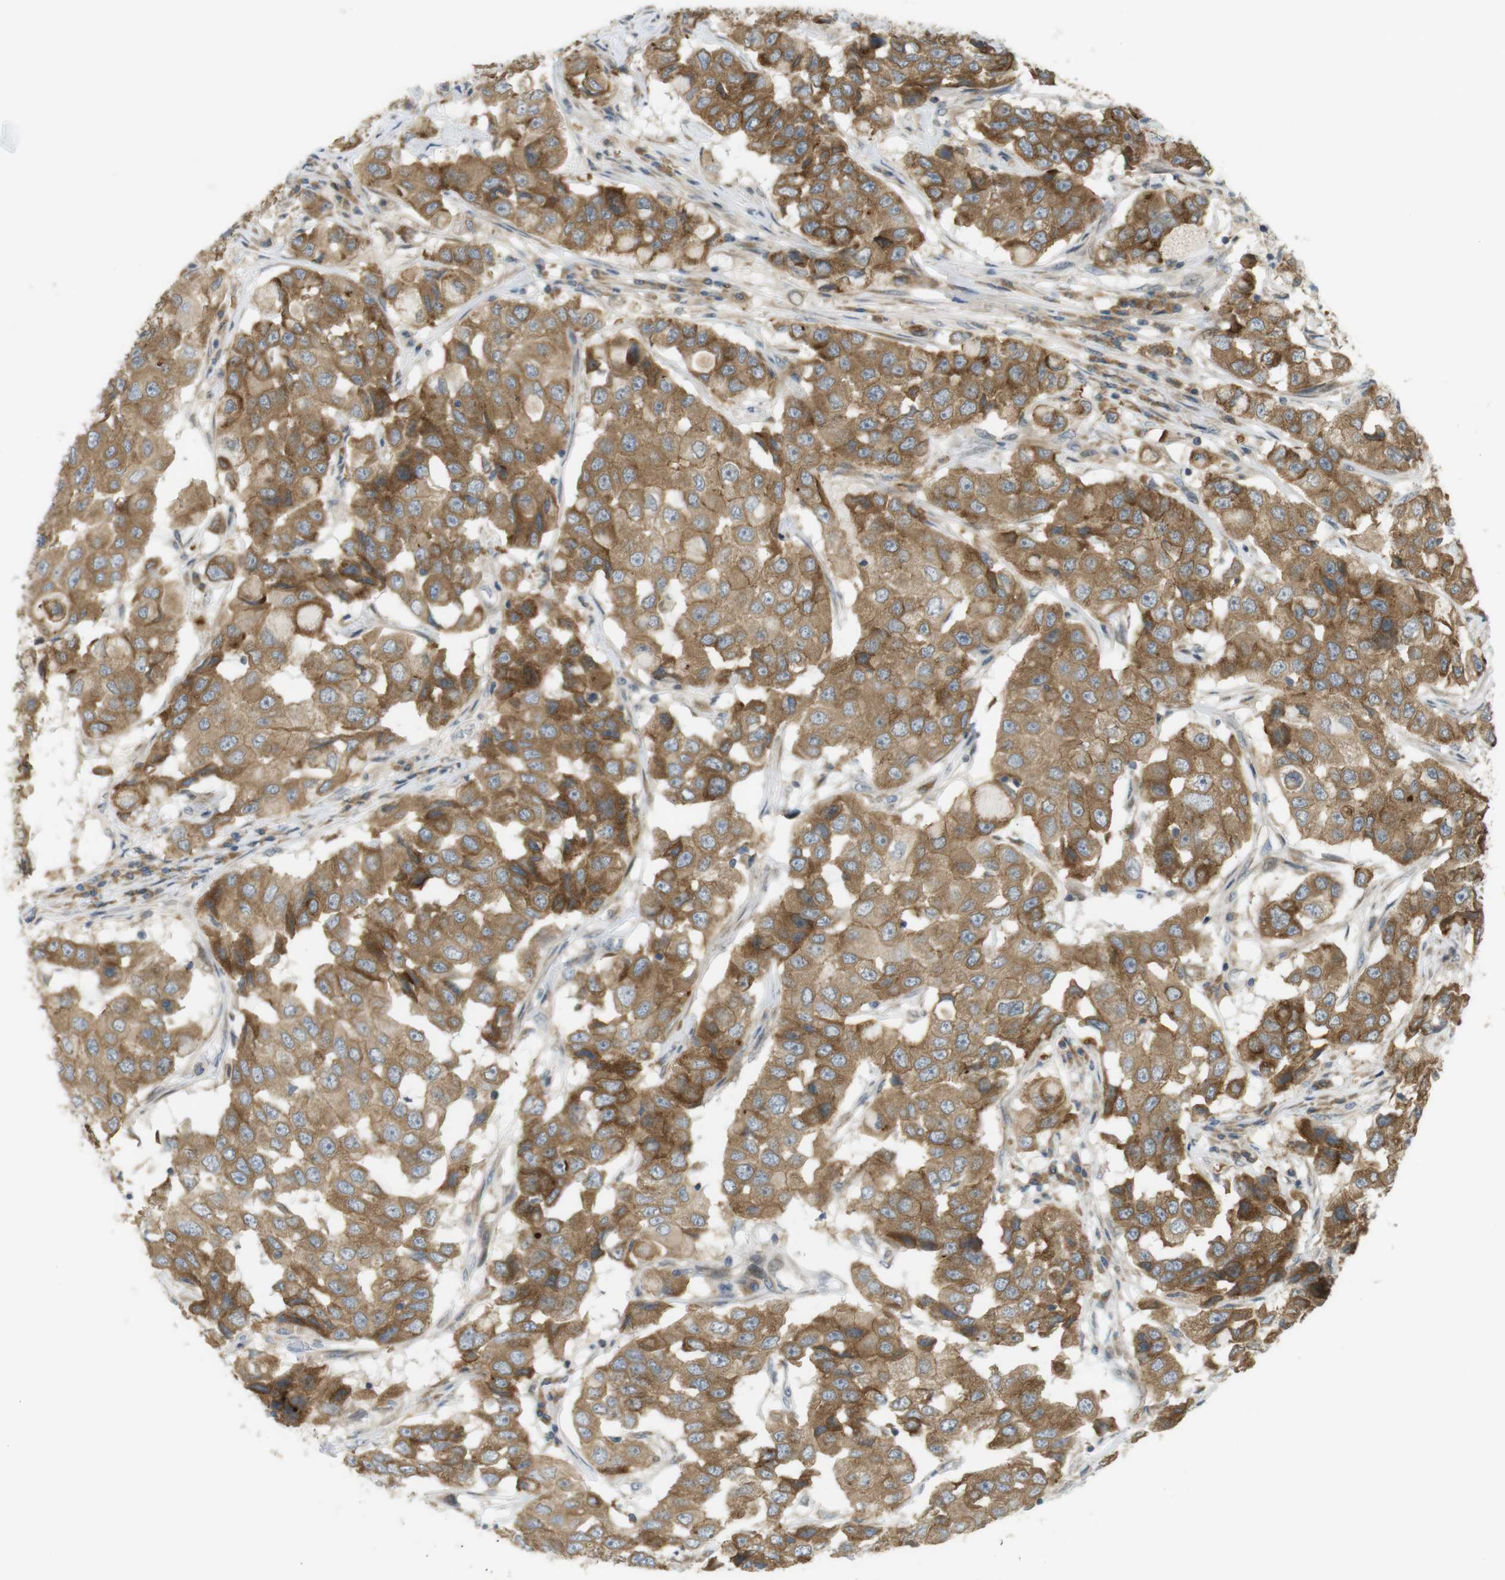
{"staining": {"intensity": "moderate", "quantity": ">75%", "location": "cytoplasmic/membranous"}, "tissue": "breast cancer", "cell_type": "Tumor cells", "image_type": "cancer", "snomed": [{"axis": "morphology", "description": "Duct carcinoma"}, {"axis": "topography", "description": "Breast"}], "caption": "Approximately >75% of tumor cells in human breast cancer (invasive ductal carcinoma) reveal moderate cytoplasmic/membranous protein expression as visualized by brown immunohistochemical staining.", "gene": "CLRN3", "patient": {"sex": "female", "age": 27}}